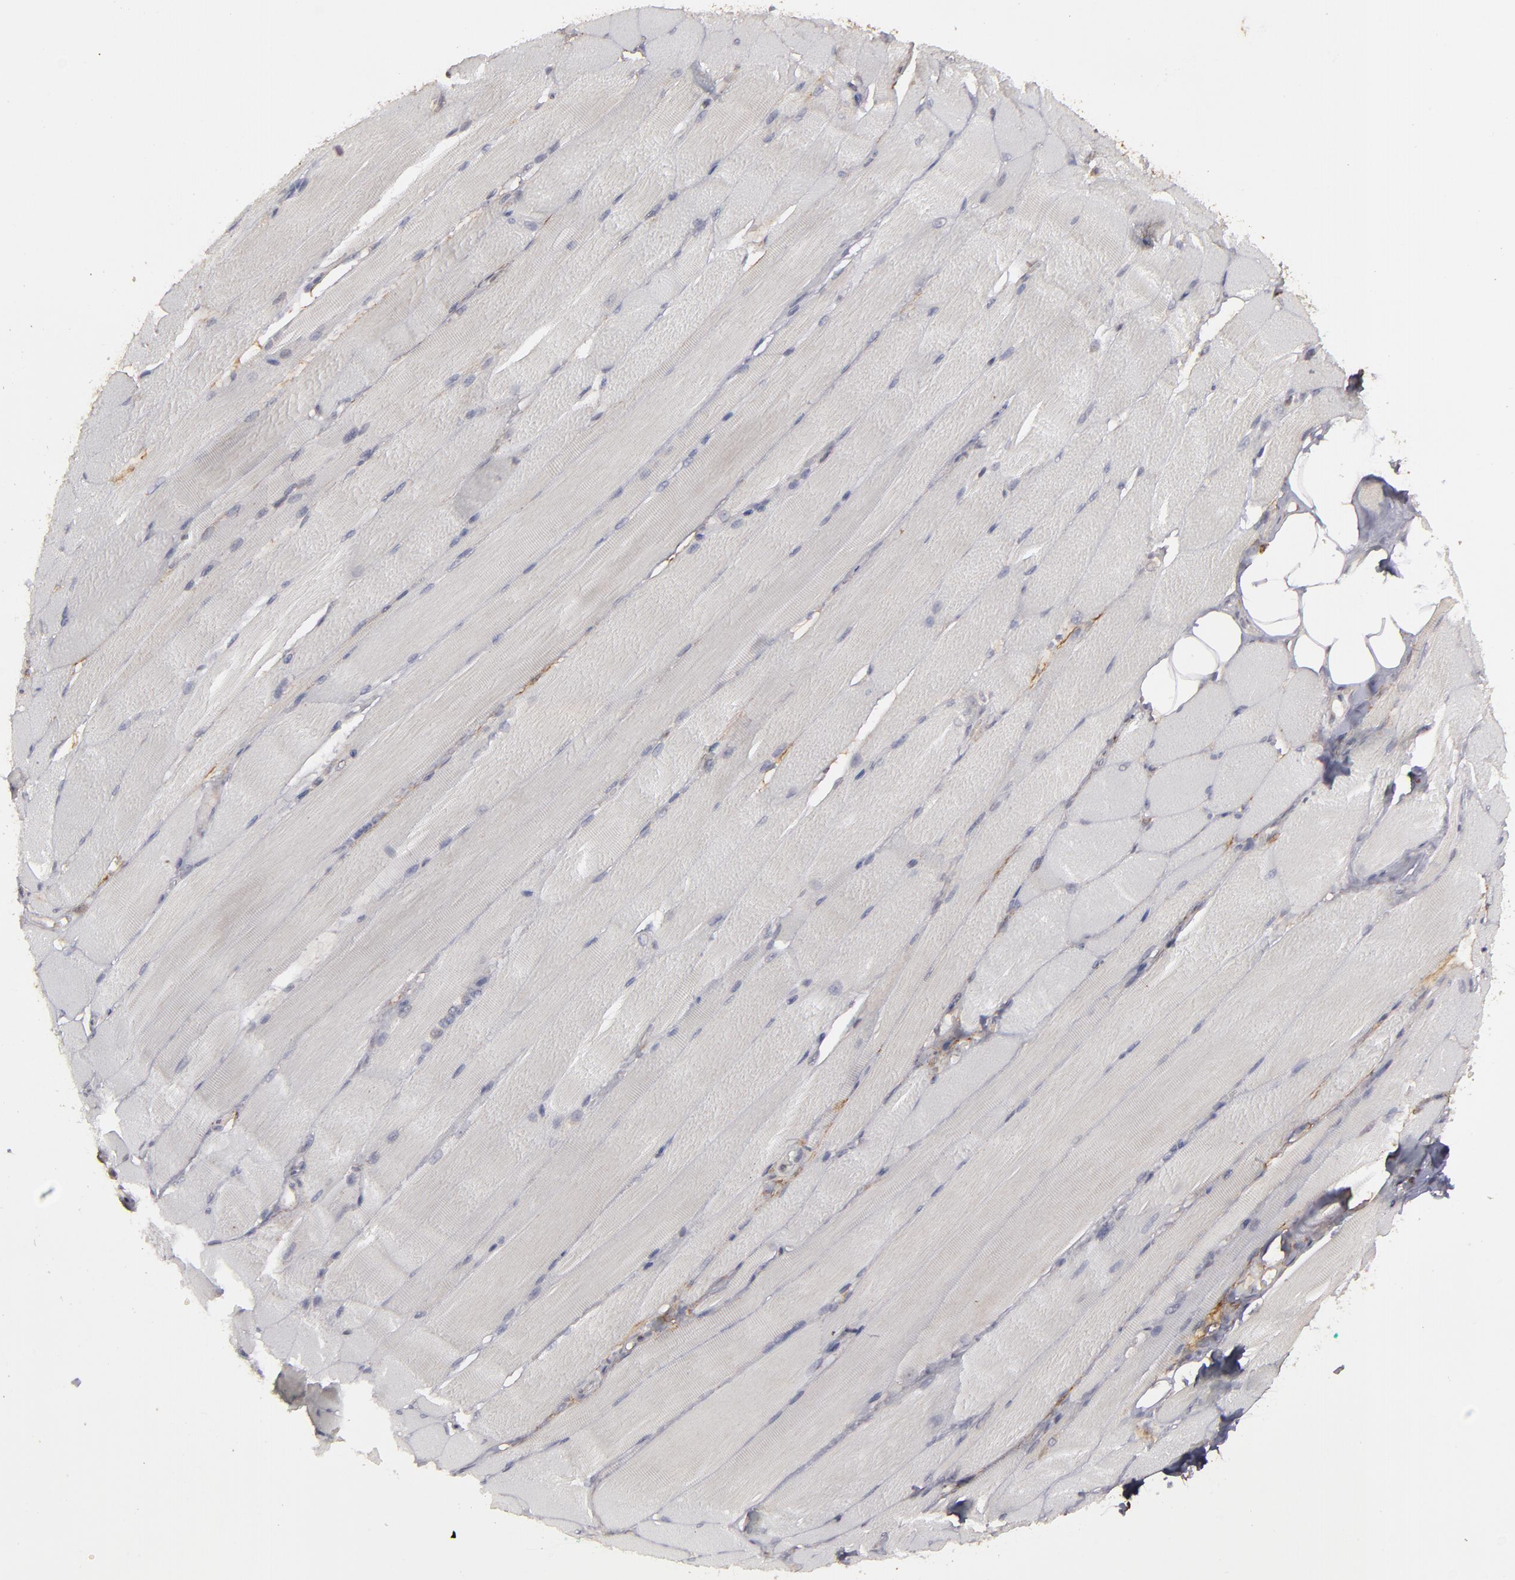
{"staining": {"intensity": "negative", "quantity": "none", "location": "none"}, "tissue": "skeletal muscle", "cell_type": "Myocytes", "image_type": "normal", "snomed": [{"axis": "morphology", "description": "Normal tissue, NOS"}, {"axis": "topography", "description": "Skeletal muscle"}, {"axis": "topography", "description": "Peripheral nerve tissue"}], "caption": "Immunohistochemistry of normal human skeletal muscle reveals no staining in myocytes.", "gene": "CD55", "patient": {"sex": "female", "age": 84}}